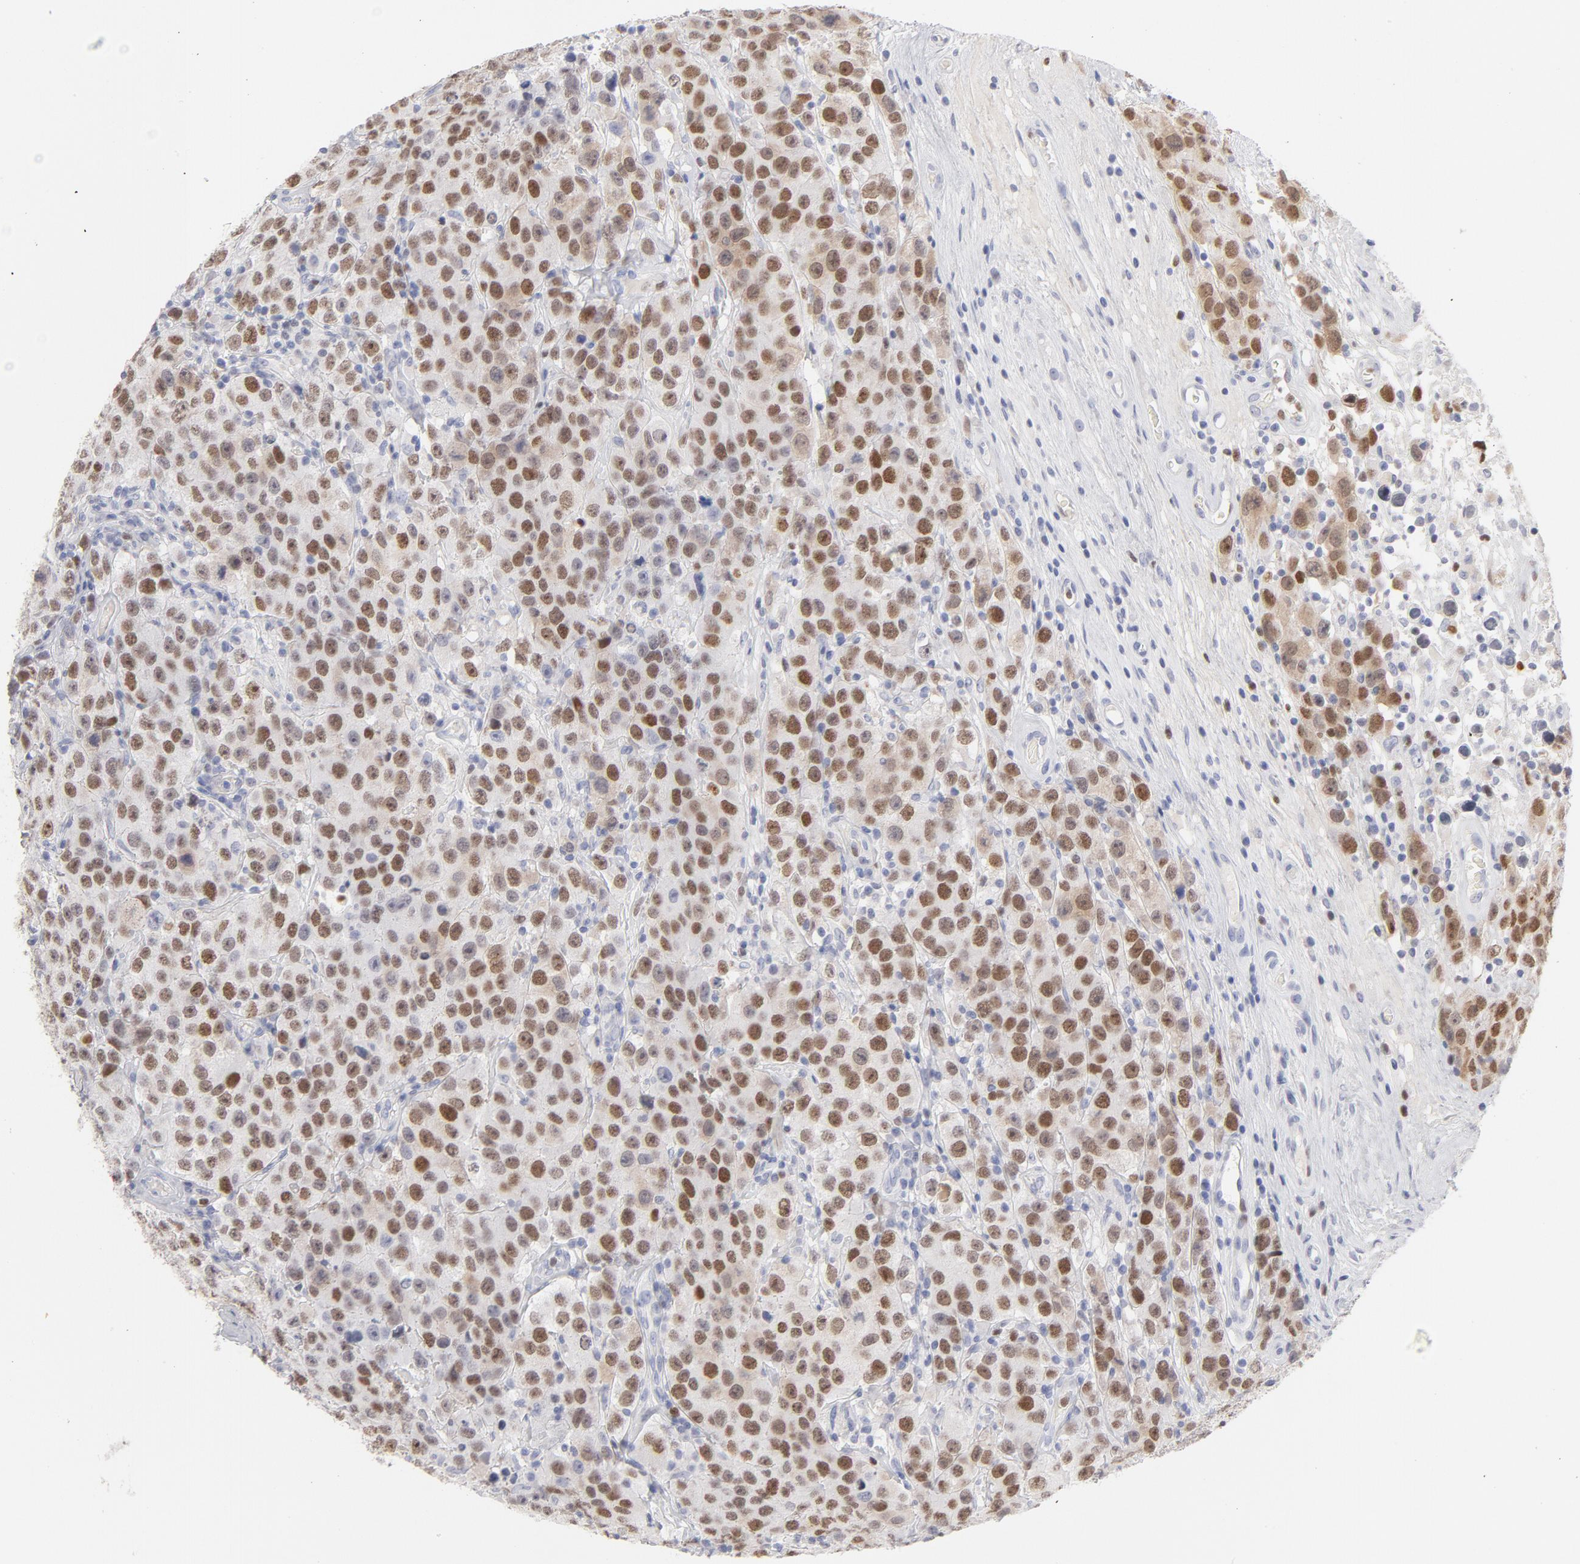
{"staining": {"intensity": "strong", "quantity": ">75%", "location": "nuclear"}, "tissue": "testis cancer", "cell_type": "Tumor cells", "image_type": "cancer", "snomed": [{"axis": "morphology", "description": "Seminoma, NOS"}, {"axis": "topography", "description": "Testis"}], "caption": "Protein expression analysis of human testis seminoma reveals strong nuclear staining in approximately >75% of tumor cells.", "gene": "MCM7", "patient": {"sex": "male", "age": 52}}